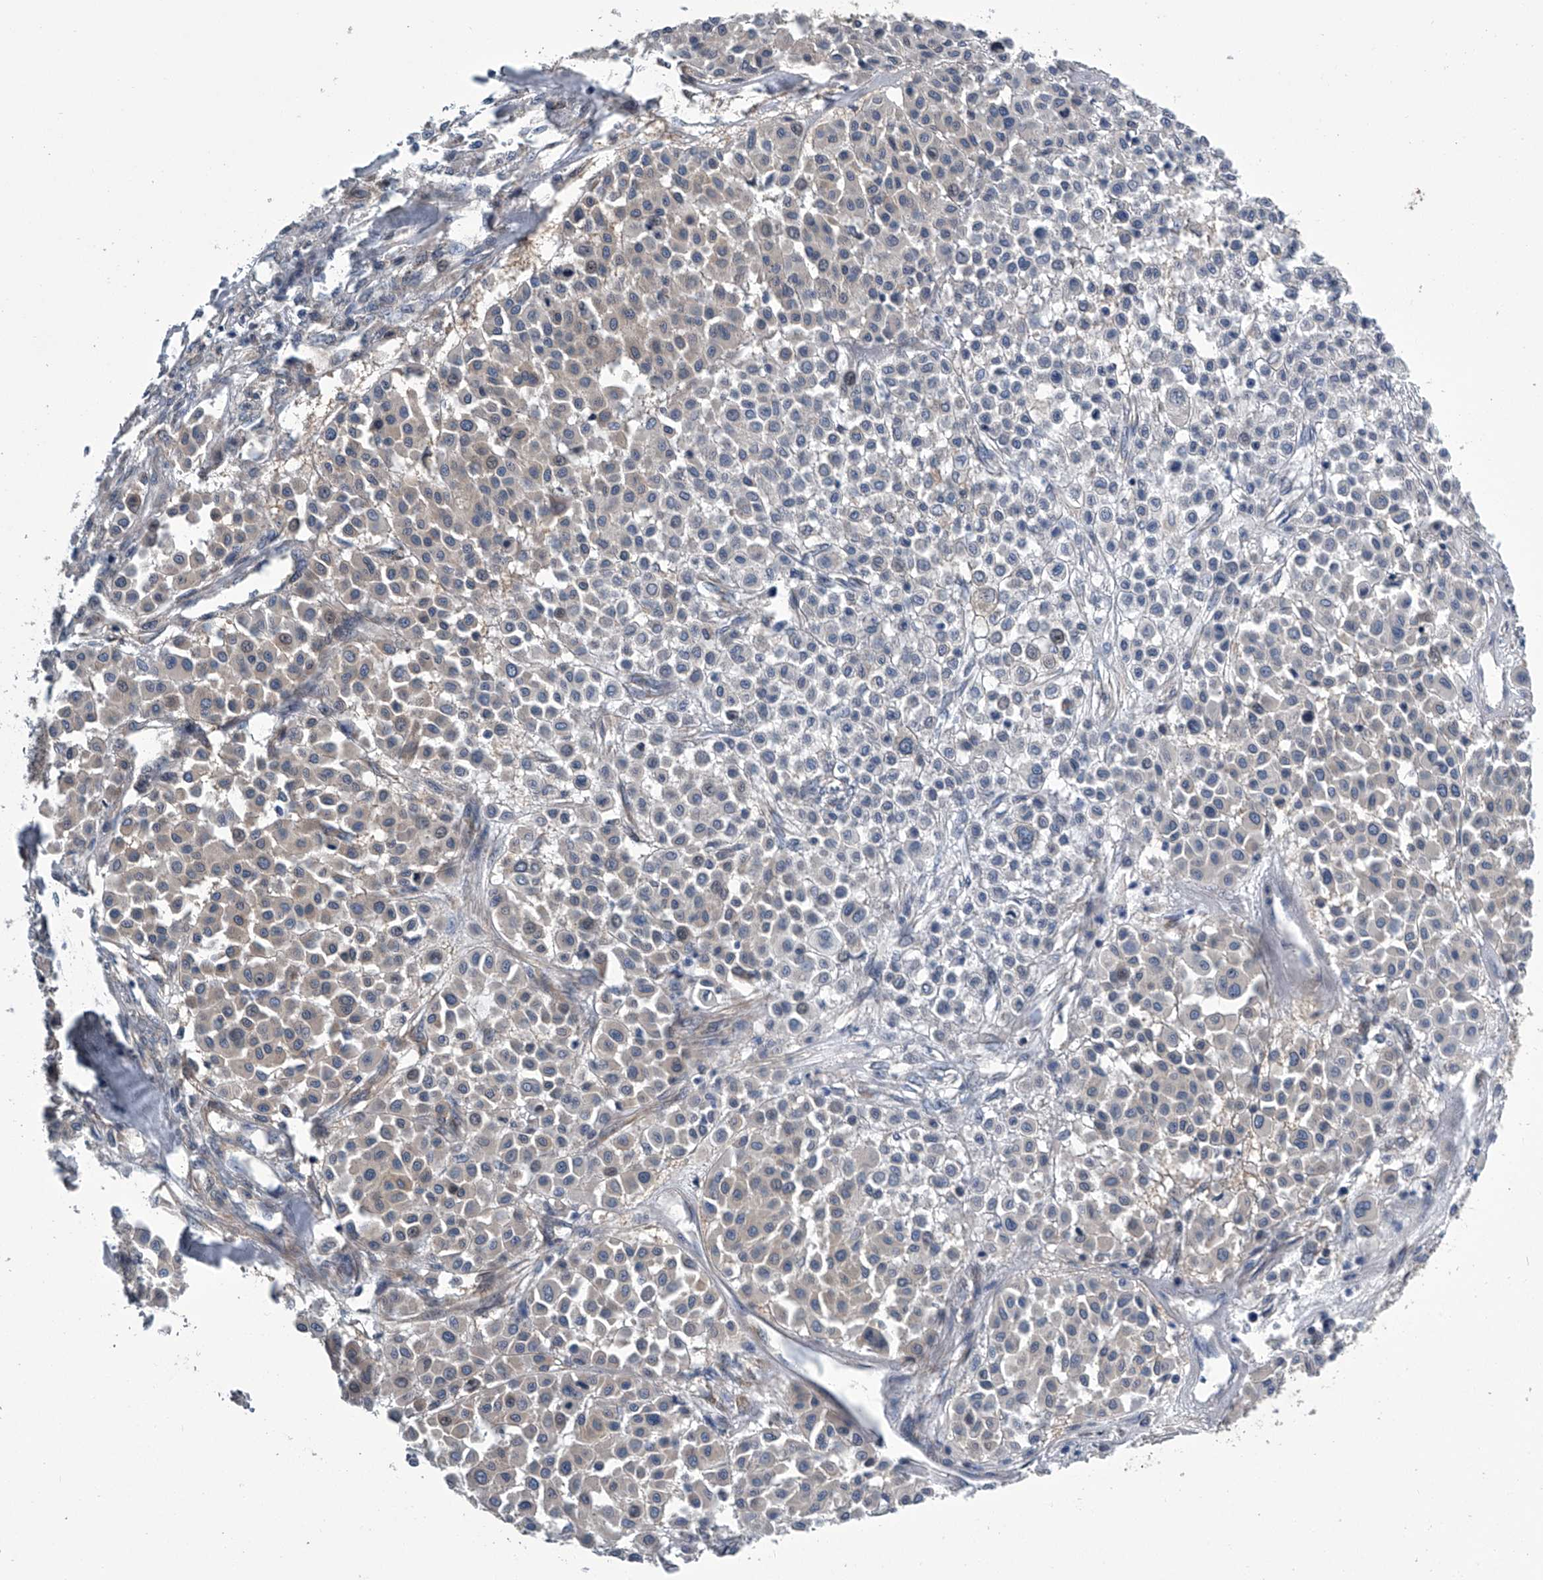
{"staining": {"intensity": "weak", "quantity": "25%-75%", "location": "cytoplasmic/membranous"}, "tissue": "melanoma", "cell_type": "Tumor cells", "image_type": "cancer", "snomed": [{"axis": "morphology", "description": "Malignant melanoma, Metastatic site"}, {"axis": "topography", "description": "Soft tissue"}], "caption": "Melanoma stained with IHC demonstrates weak cytoplasmic/membranous positivity in about 25%-75% of tumor cells.", "gene": "PPP2R5D", "patient": {"sex": "male", "age": 41}}